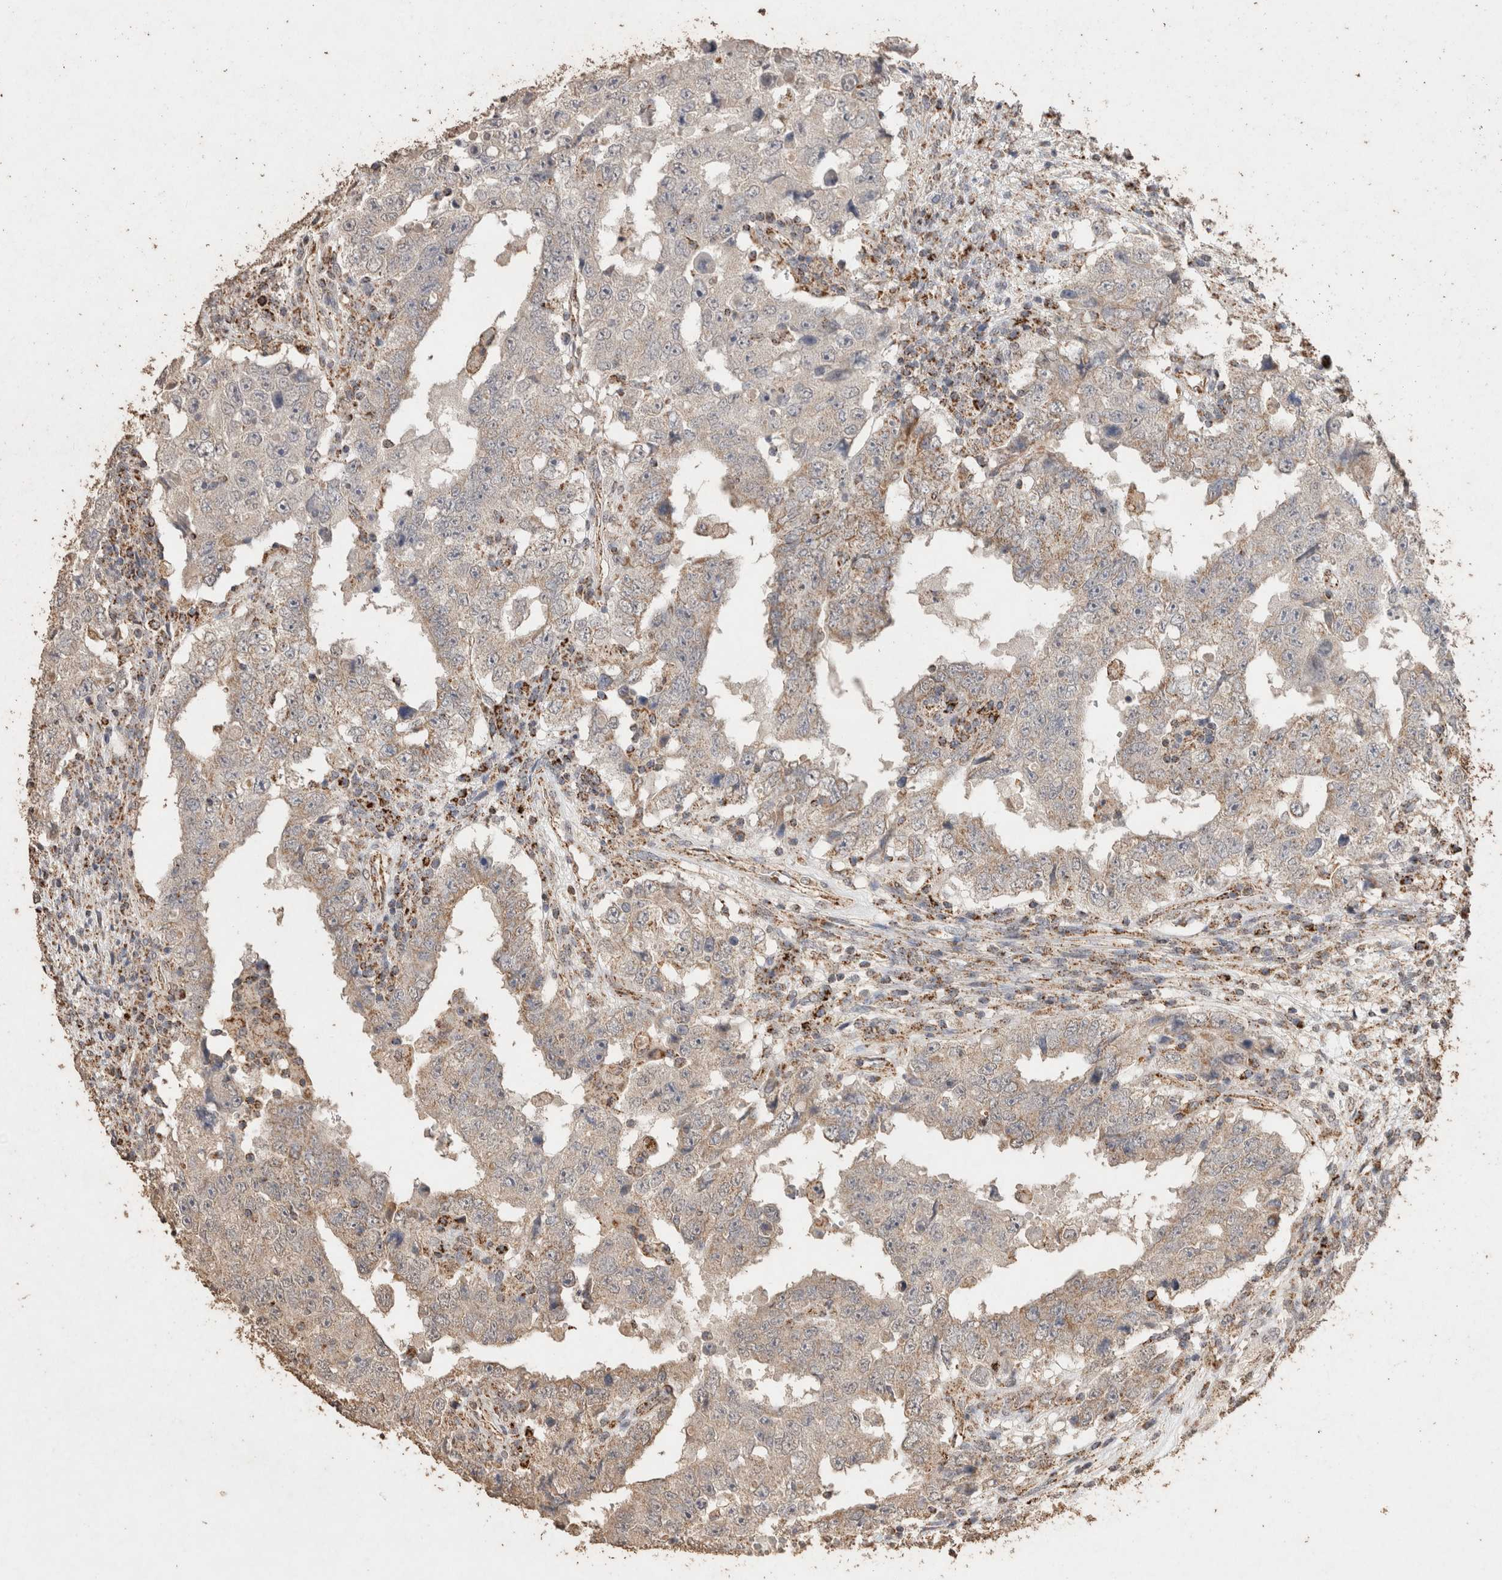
{"staining": {"intensity": "weak", "quantity": "25%-75%", "location": "cytoplasmic/membranous"}, "tissue": "testis cancer", "cell_type": "Tumor cells", "image_type": "cancer", "snomed": [{"axis": "morphology", "description": "Carcinoma, Embryonal, NOS"}, {"axis": "topography", "description": "Testis"}], "caption": "Immunohistochemistry histopathology image of testis embryonal carcinoma stained for a protein (brown), which shows low levels of weak cytoplasmic/membranous positivity in about 25%-75% of tumor cells.", "gene": "ACADM", "patient": {"sex": "male", "age": 26}}